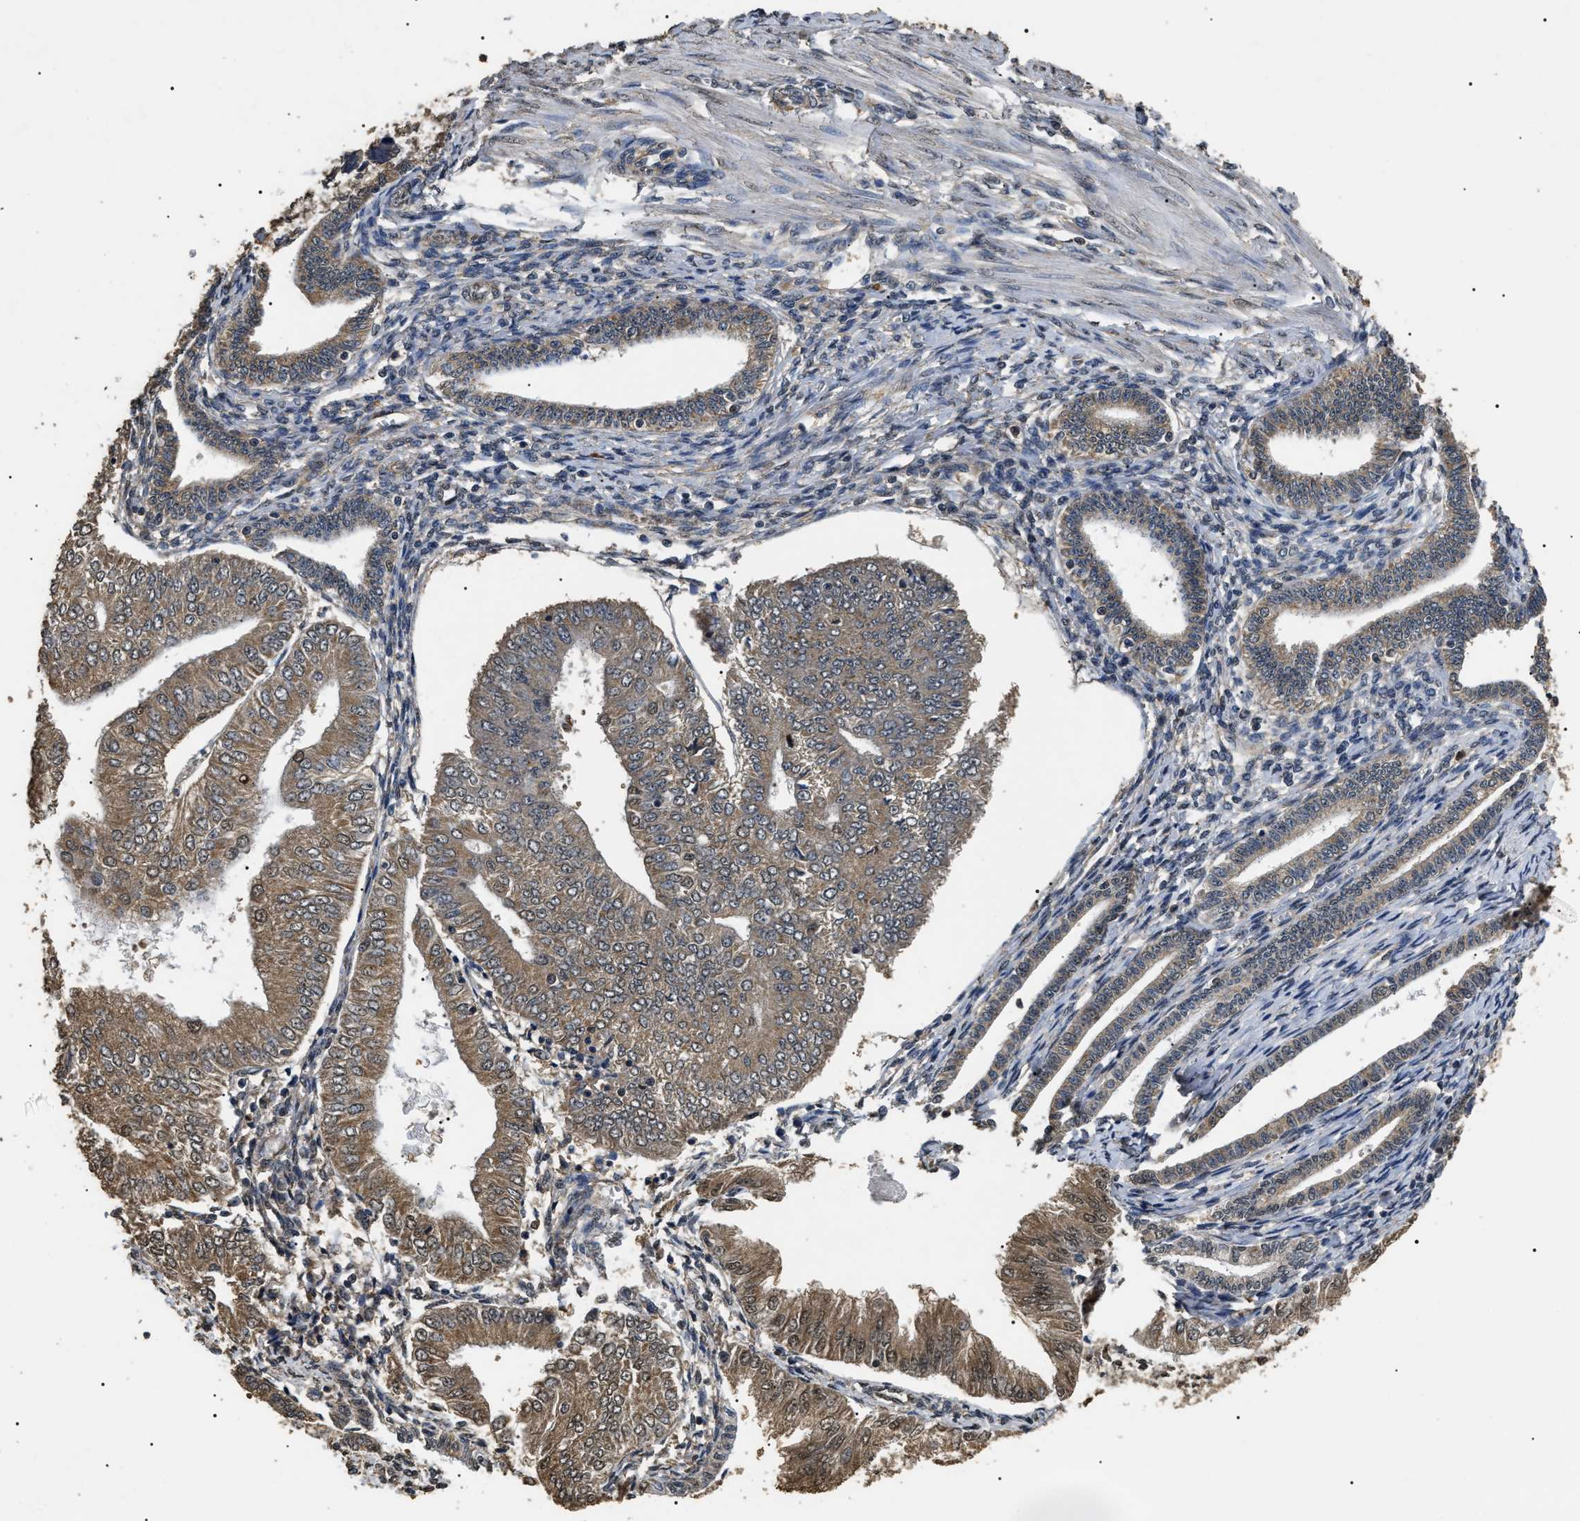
{"staining": {"intensity": "moderate", "quantity": ">75%", "location": "cytoplasmic/membranous,nuclear"}, "tissue": "endometrial cancer", "cell_type": "Tumor cells", "image_type": "cancer", "snomed": [{"axis": "morphology", "description": "Adenocarcinoma, NOS"}, {"axis": "topography", "description": "Endometrium"}], "caption": "Brown immunohistochemical staining in human adenocarcinoma (endometrial) exhibits moderate cytoplasmic/membranous and nuclear staining in approximately >75% of tumor cells.", "gene": "PSMD8", "patient": {"sex": "female", "age": 53}}